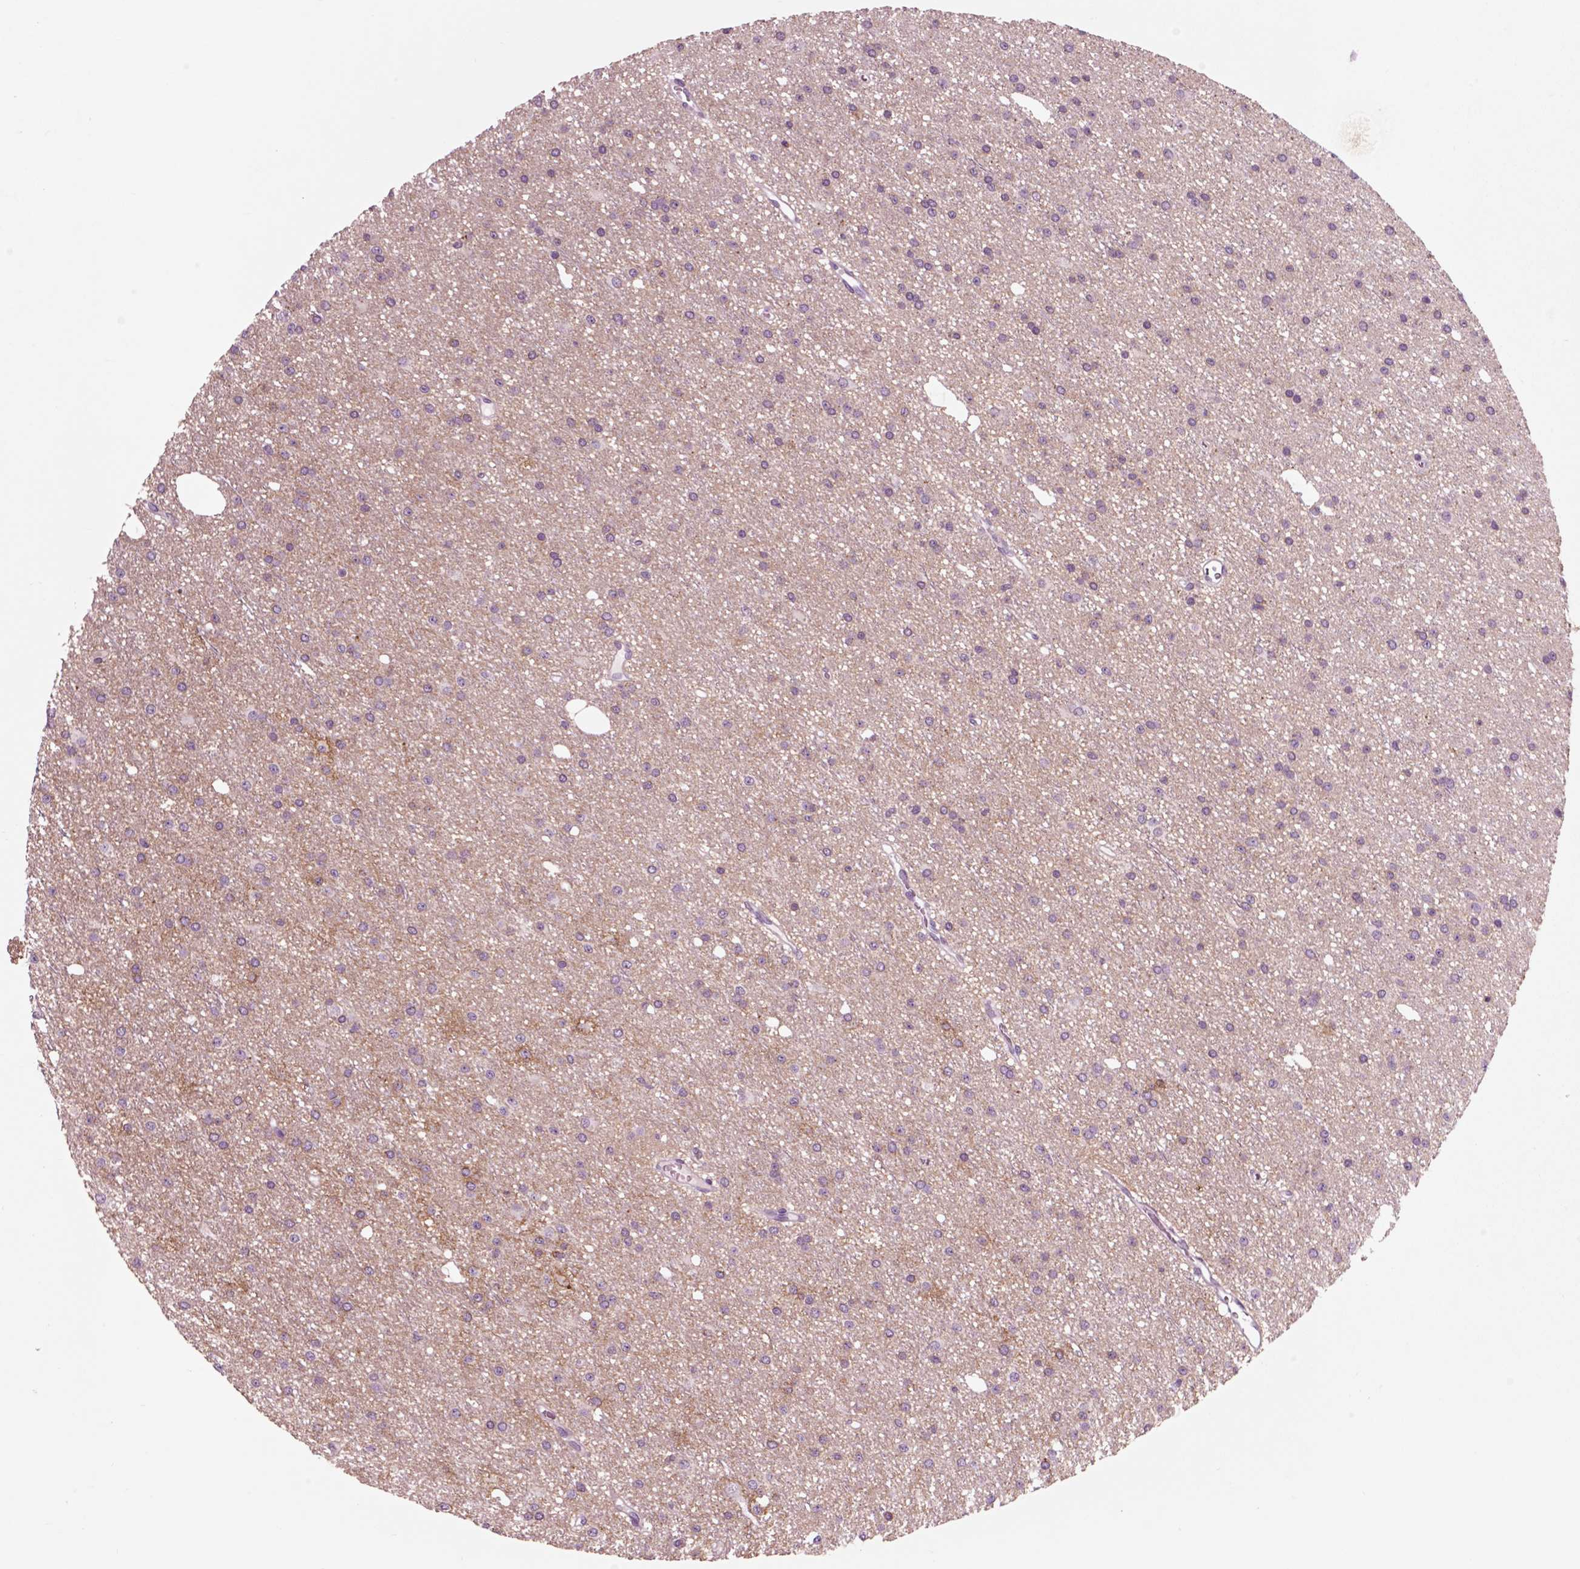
{"staining": {"intensity": "negative", "quantity": "none", "location": "none"}, "tissue": "glioma", "cell_type": "Tumor cells", "image_type": "cancer", "snomed": [{"axis": "morphology", "description": "Glioma, malignant, Low grade"}, {"axis": "topography", "description": "Brain"}], "caption": "This is an immunohistochemistry (IHC) image of human glioma. There is no staining in tumor cells.", "gene": "CHGB", "patient": {"sex": "male", "age": 27}}